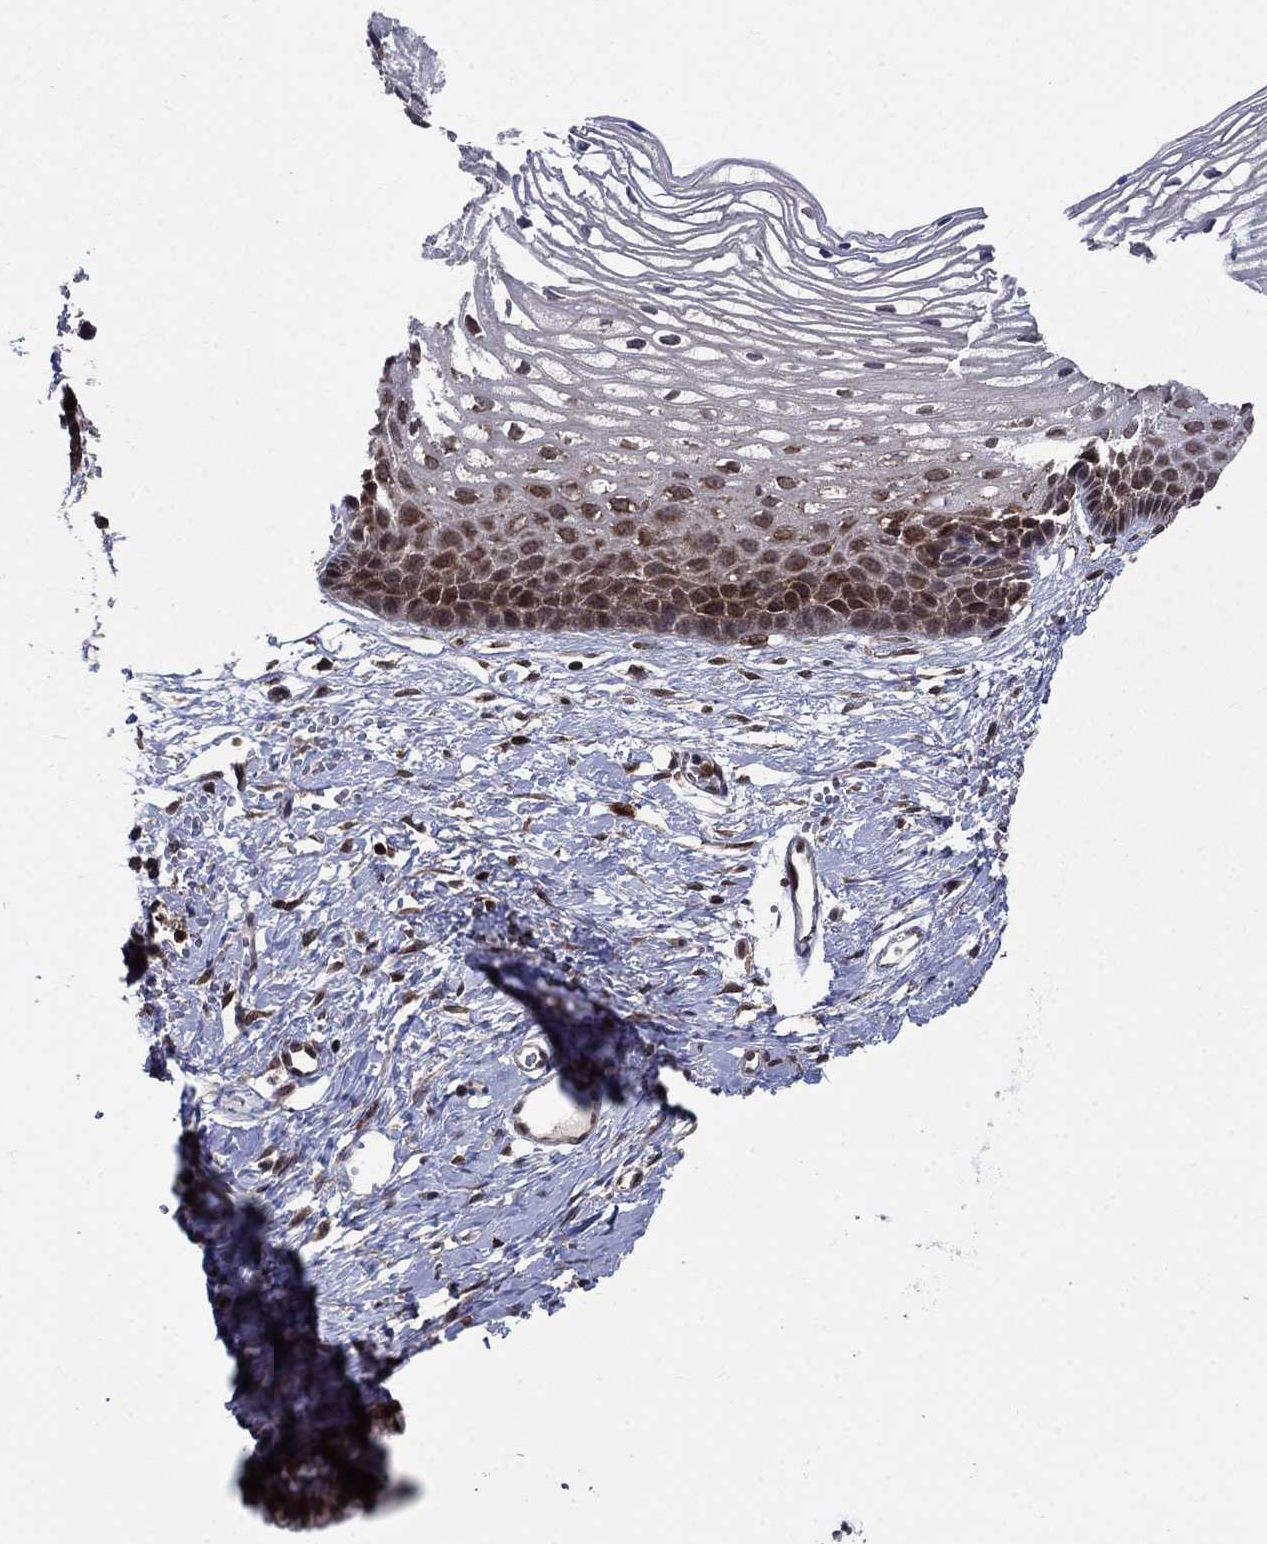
{"staining": {"intensity": "moderate", "quantity": "25%-75%", "location": "cytoplasmic/membranous"}, "tissue": "cervix", "cell_type": "Squamous epithelial cells", "image_type": "normal", "snomed": [{"axis": "morphology", "description": "Normal tissue, NOS"}, {"axis": "topography", "description": "Cervix"}], "caption": "The image shows staining of benign cervix, revealing moderate cytoplasmic/membranous protein positivity (brown color) within squamous epithelial cells.", "gene": "CACYBP", "patient": {"sex": "female", "age": 40}}